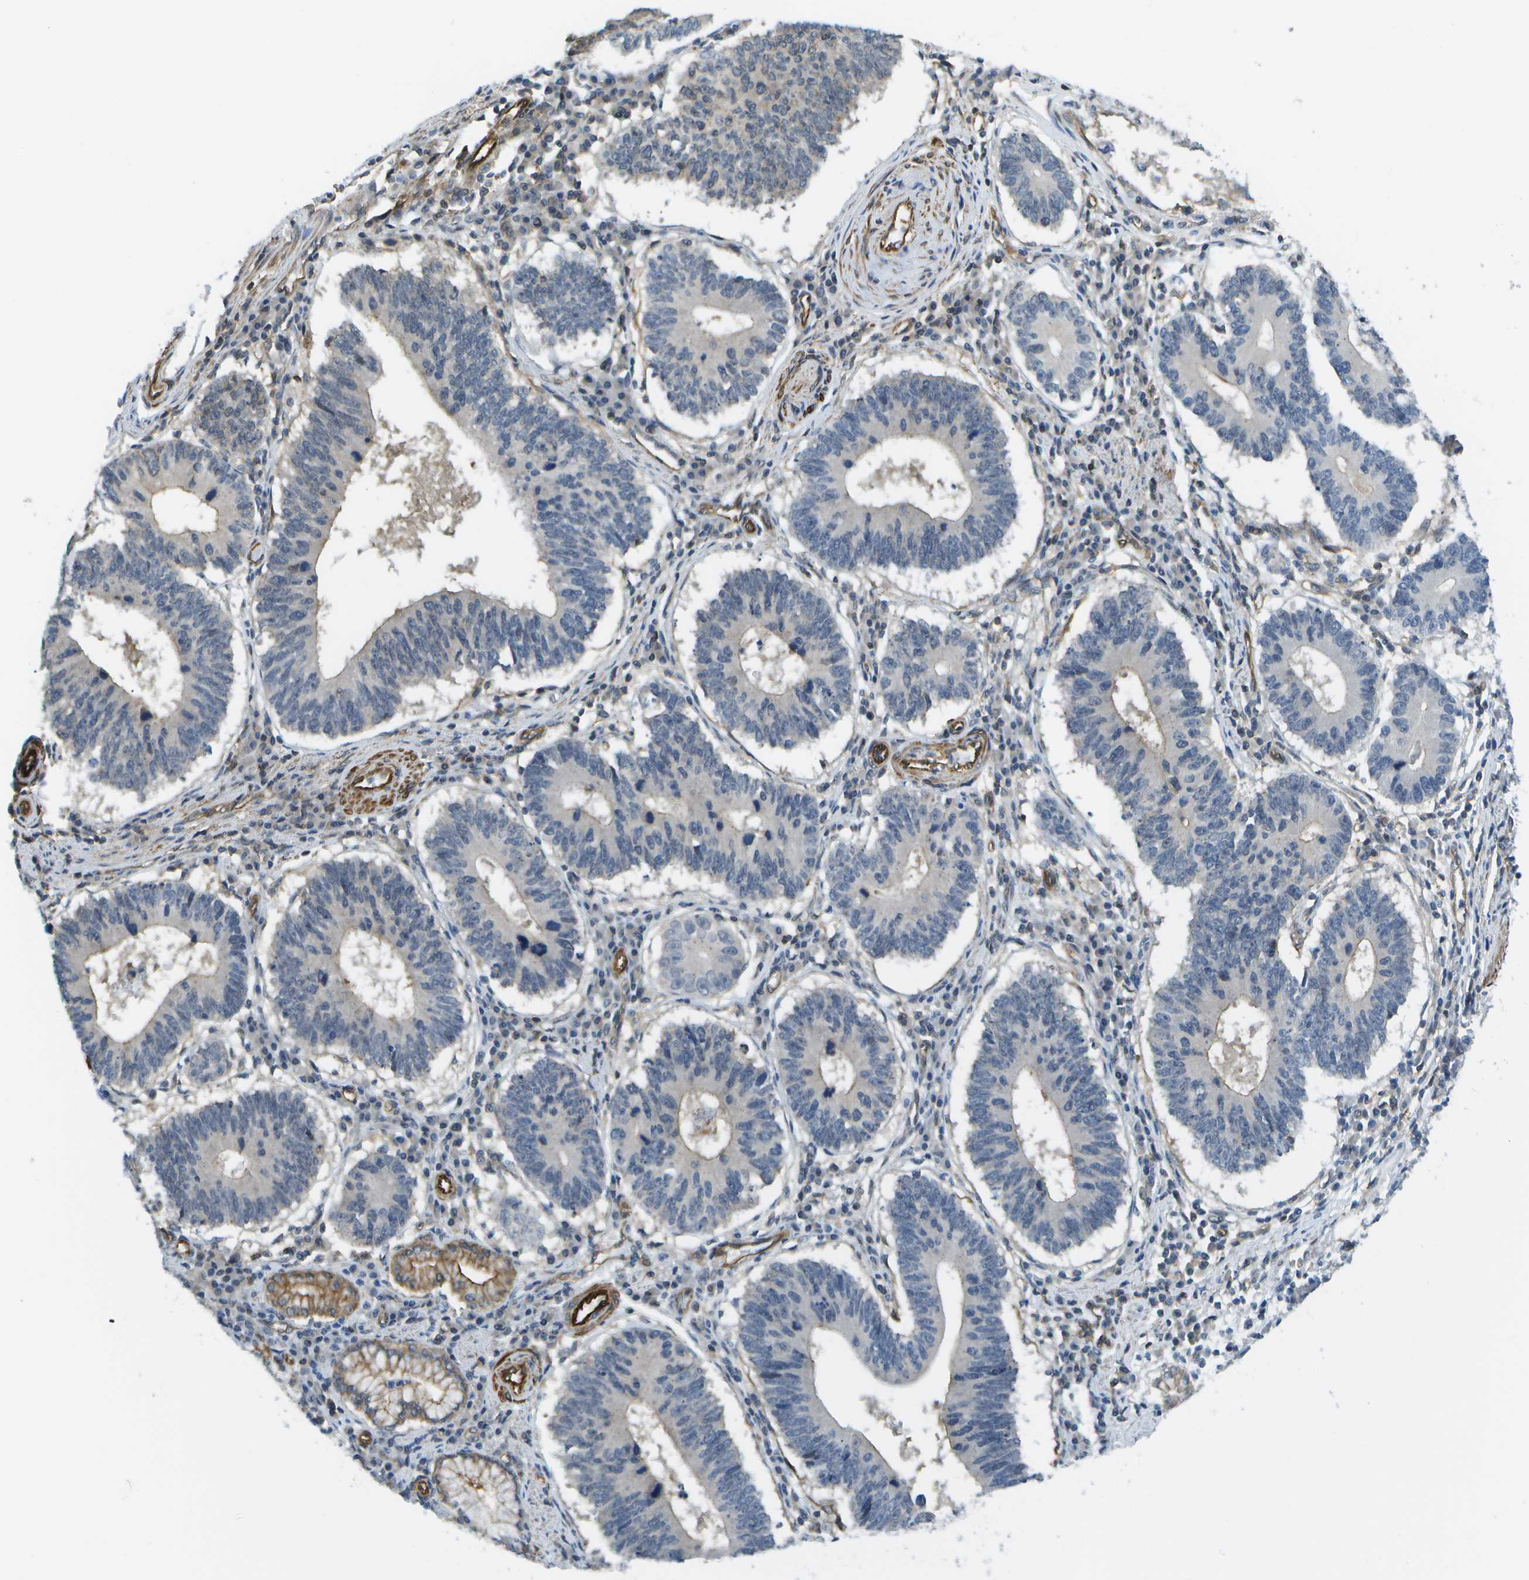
{"staining": {"intensity": "negative", "quantity": "none", "location": "none"}, "tissue": "stomach cancer", "cell_type": "Tumor cells", "image_type": "cancer", "snomed": [{"axis": "morphology", "description": "Adenocarcinoma, NOS"}, {"axis": "topography", "description": "Stomach"}], "caption": "This is a micrograph of immunohistochemistry (IHC) staining of adenocarcinoma (stomach), which shows no staining in tumor cells.", "gene": "KIAA0040", "patient": {"sex": "male", "age": 59}}